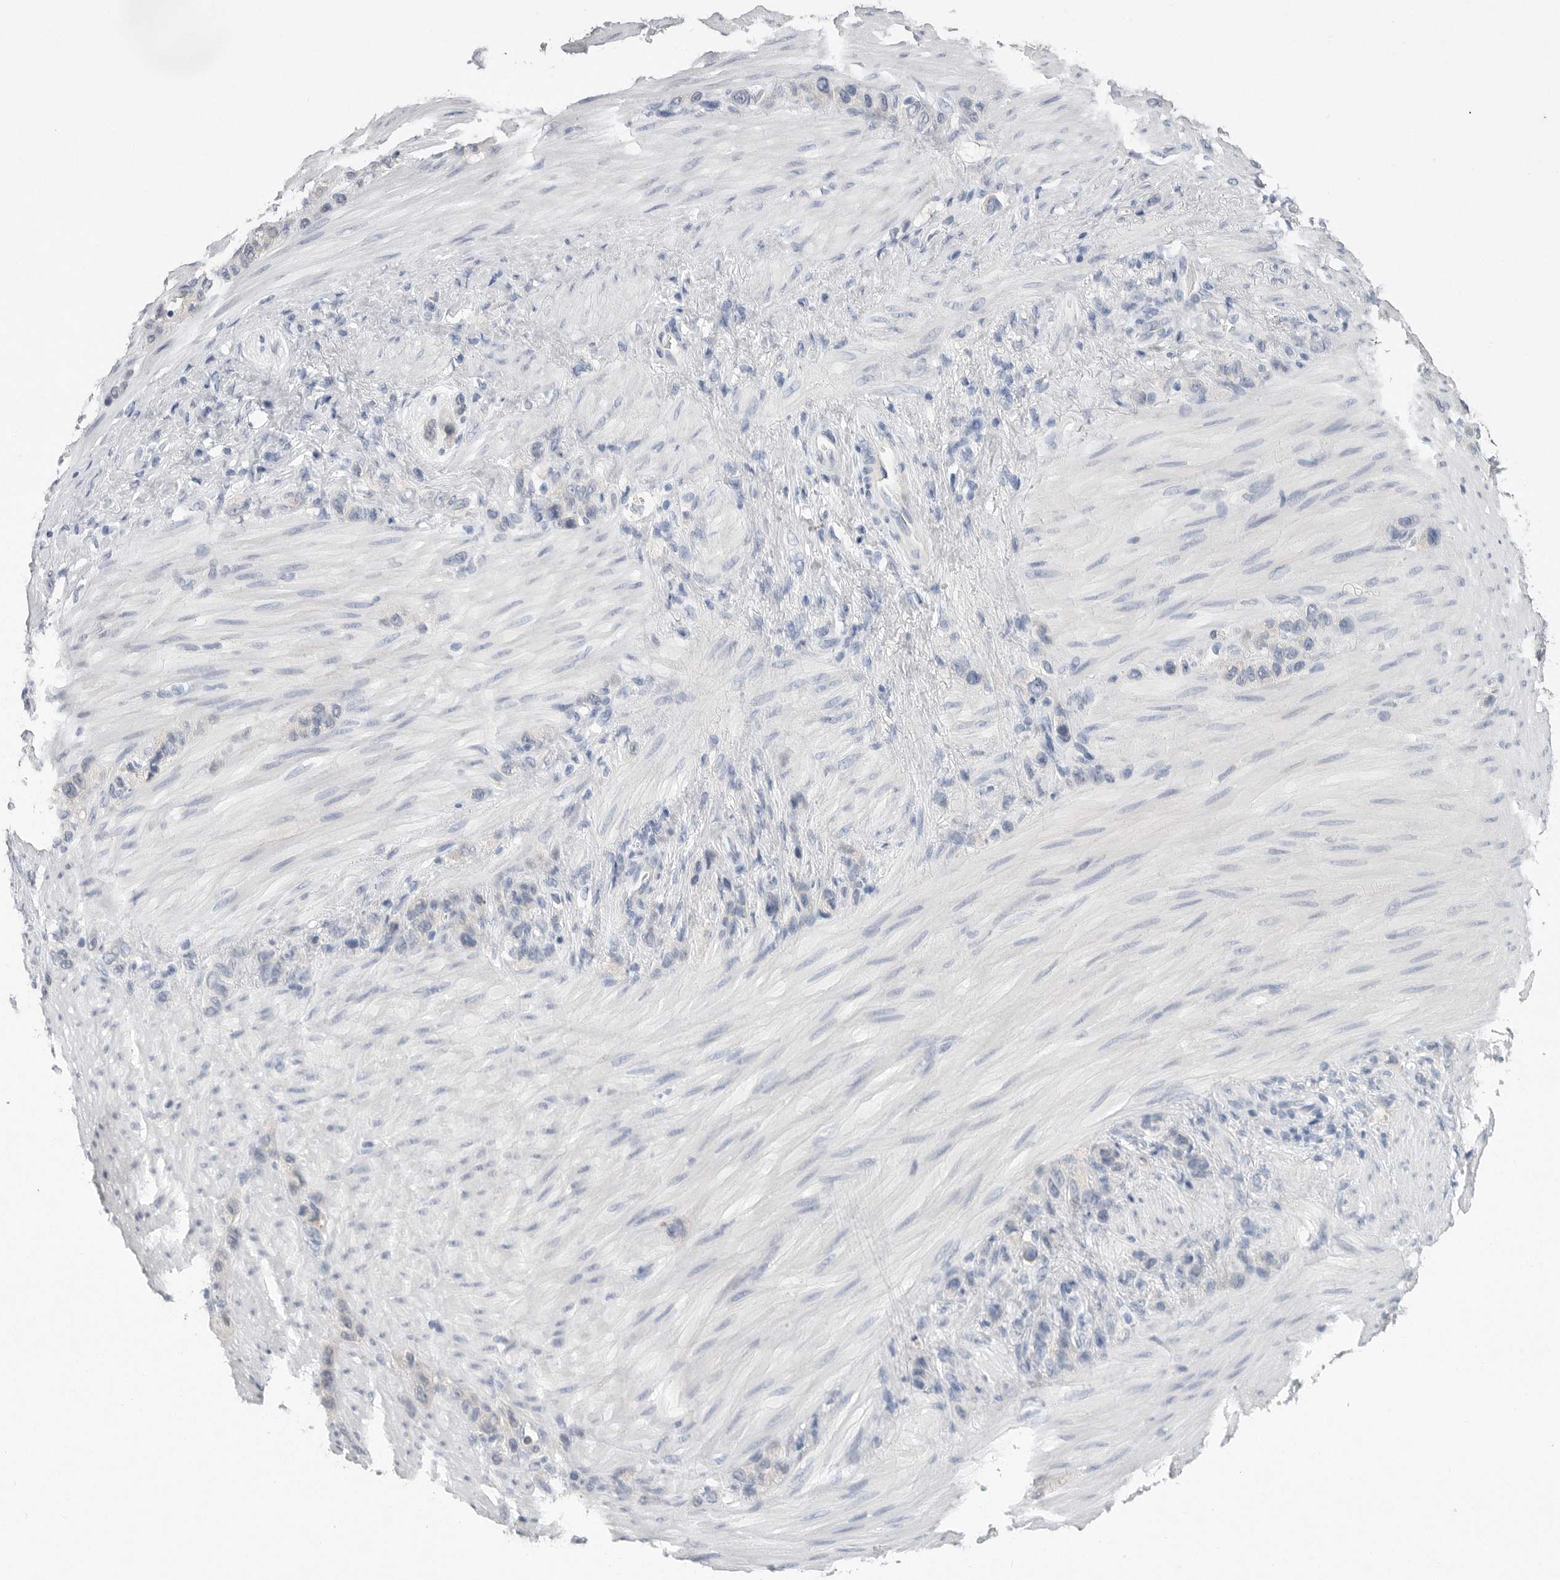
{"staining": {"intensity": "negative", "quantity": "none", "location": "none"}, "tissue": "stomach cancer", "cell_type": "Tumor cells", "image_type": "cancer", "snomed": [{"axis": "morphology", "description": "Adenocarcinoma, NOS"}, {"axis": "morphology", "description": "Adenocarcinoma, High grade"}, {"axis": "topography", "description": "Stomach, upper"}, {"axis": "topography", "description": "Stomach, lower"}], "caption": "Histopathology image shows no protein staining in tumor cells of stomach high-grade adenocarcinoma tissue. (DAB immunohistochemistry (IHC) visualized using brightfield microscopy, high magnification).", "gene": "FABP6", "patient": {"sex": "female", "age": 65}}